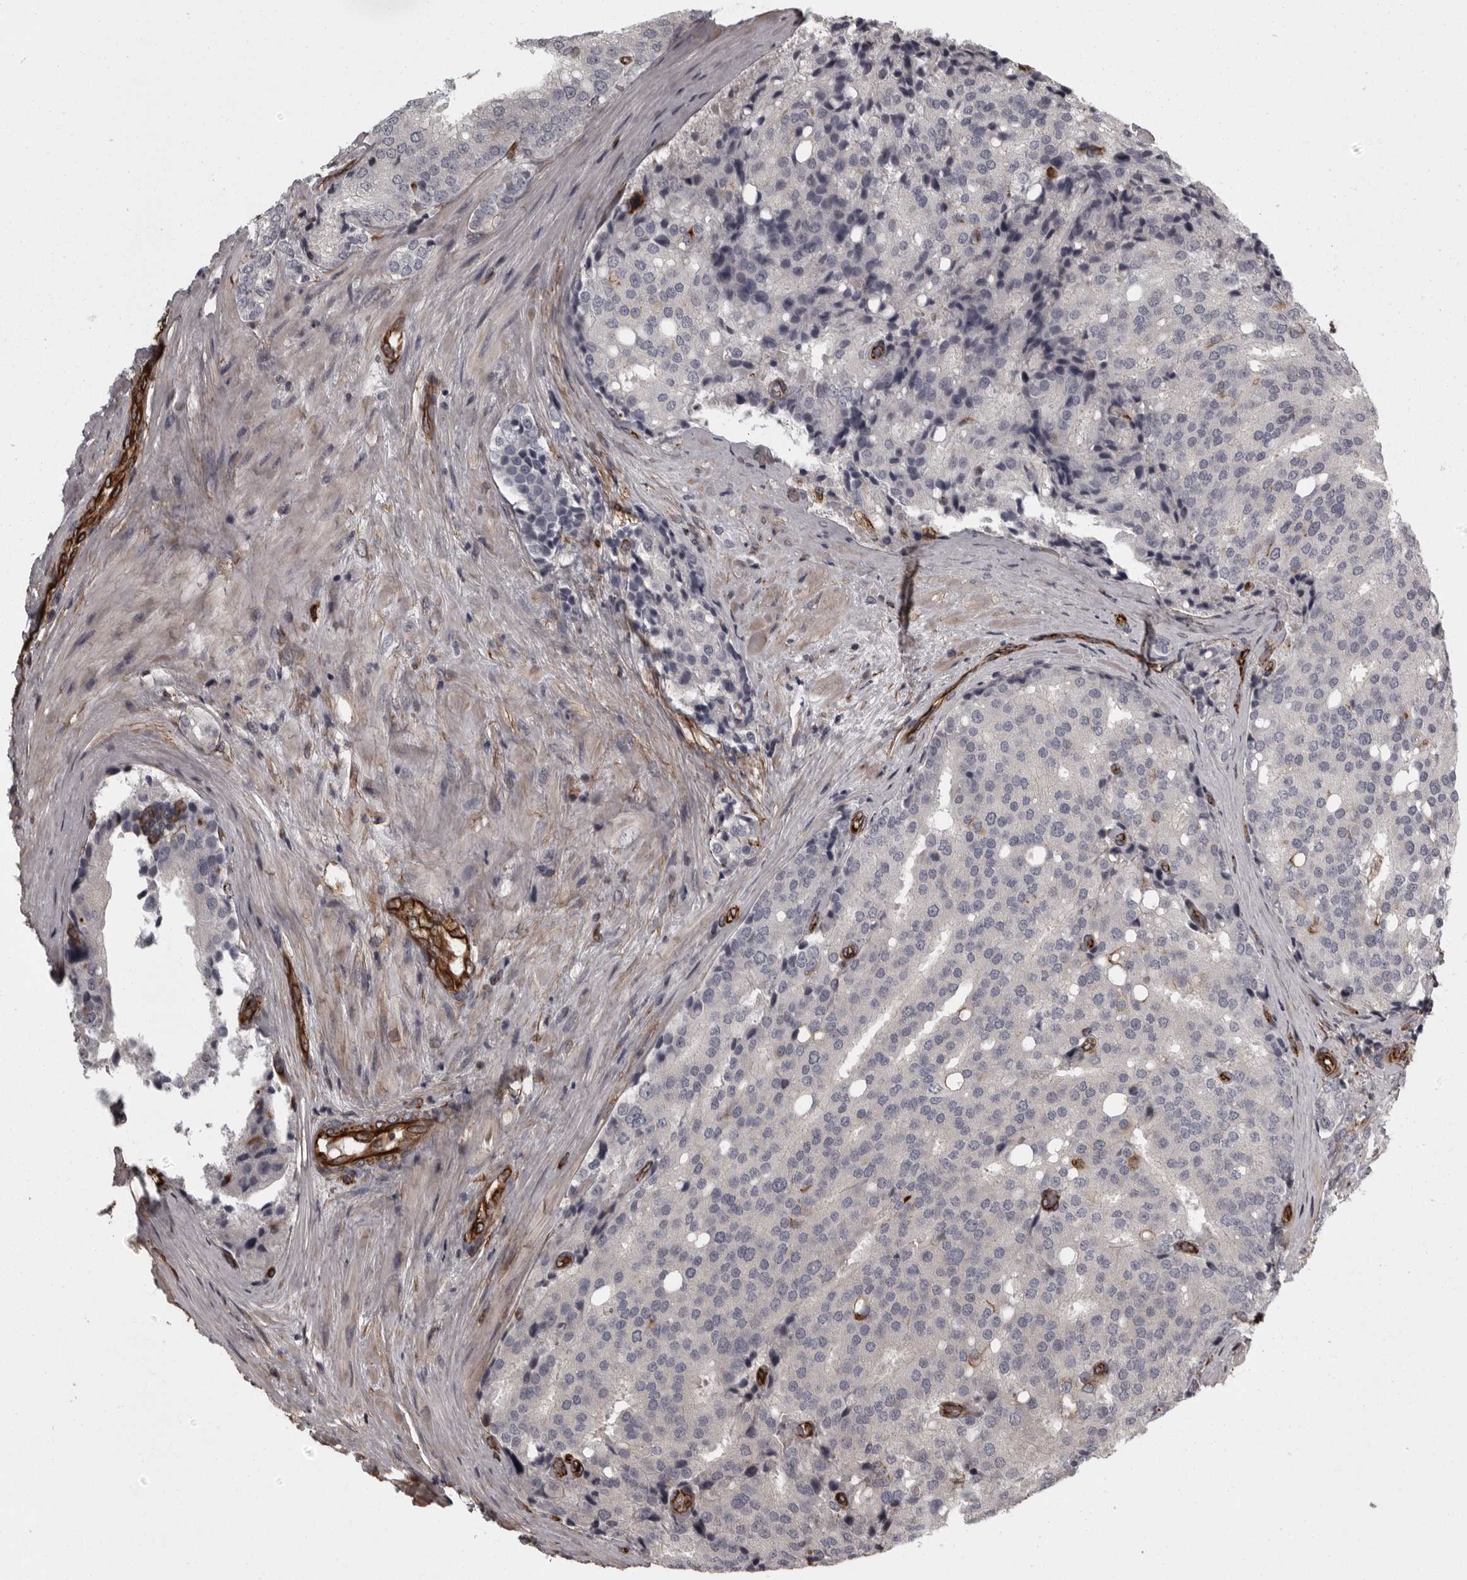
{"staining": {"intensity": "negative", "quantity": "none", "location": "none"}, "tissue": "prostate cancer", "cell_type": "Tumor cells", "image_type": "cancer", "snomed": [{"axis": "morphology", "description": "Adenocarcinoma, High grade"}, {"axis": "topography", "description": "Prostate"}], "caption": "Prostate cancer (high-grade adenocarcinoma) was stained to show a protein in brown. There is no significant expression in tumor cells.", "gene": "FAAP100", "patient": {"sex": "male", "age": 50}}